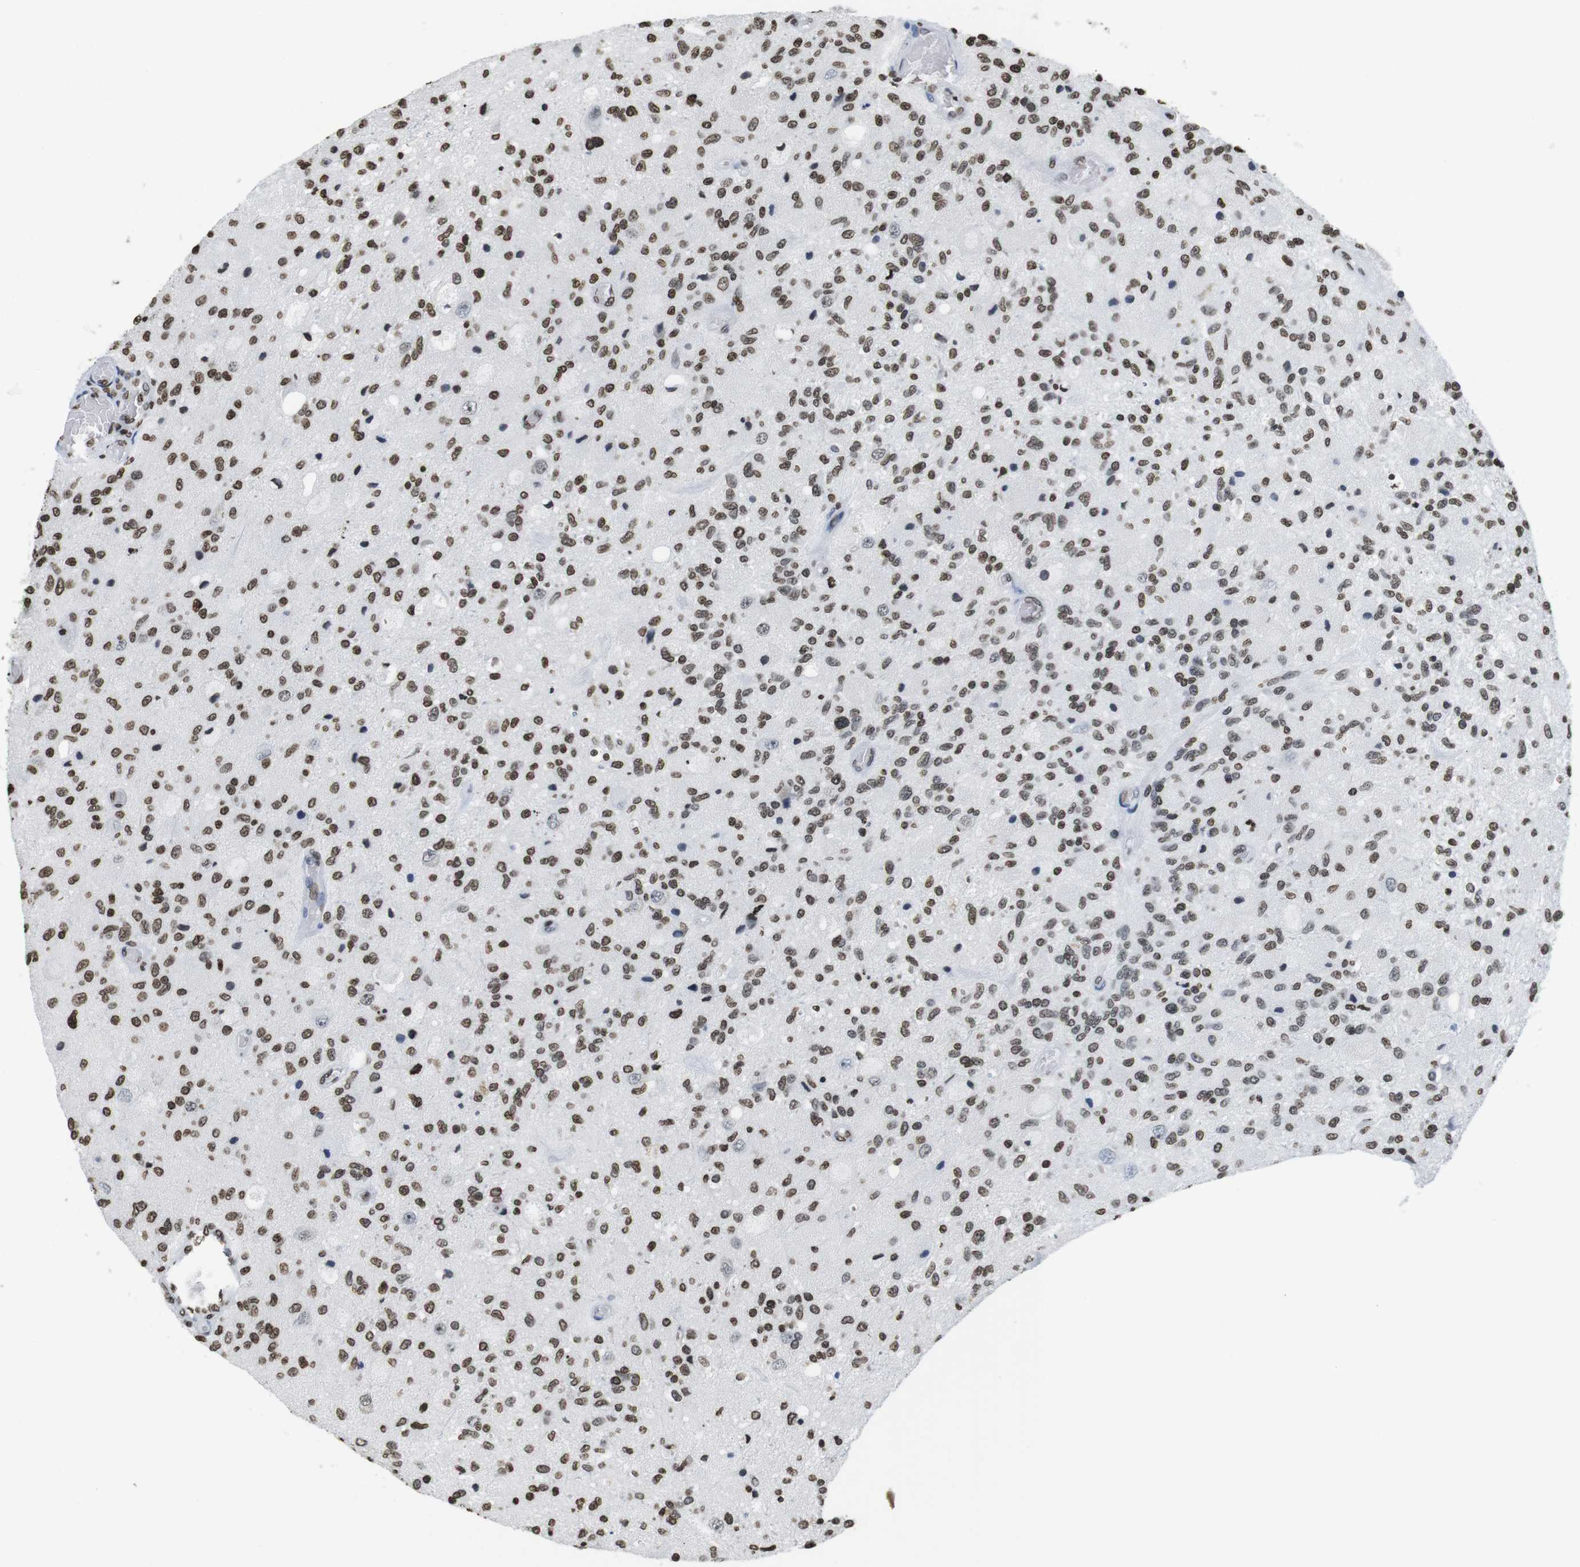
{"staining": {"intensity": "moderate", "quantity": ">75%", "location": "nuclear"}, "tissue": "glioma", "cell_type": "Tumor cells", "image_type": "cancer", "snomed": [{"axis": "morphology", "description": "Normal tissue, NOS"}, {"axis": "morphology", "description": "Glioma, malignant, High grade"}, {"axis": "topography", "description": "Cerebral cortex"}], "caption": "Human glioma stained with a brown dye shows moderate nuclear positive staining in about >75% of tumor cells.", "gene": "BSX", "patient": {"sex": "male", "age": 77}}